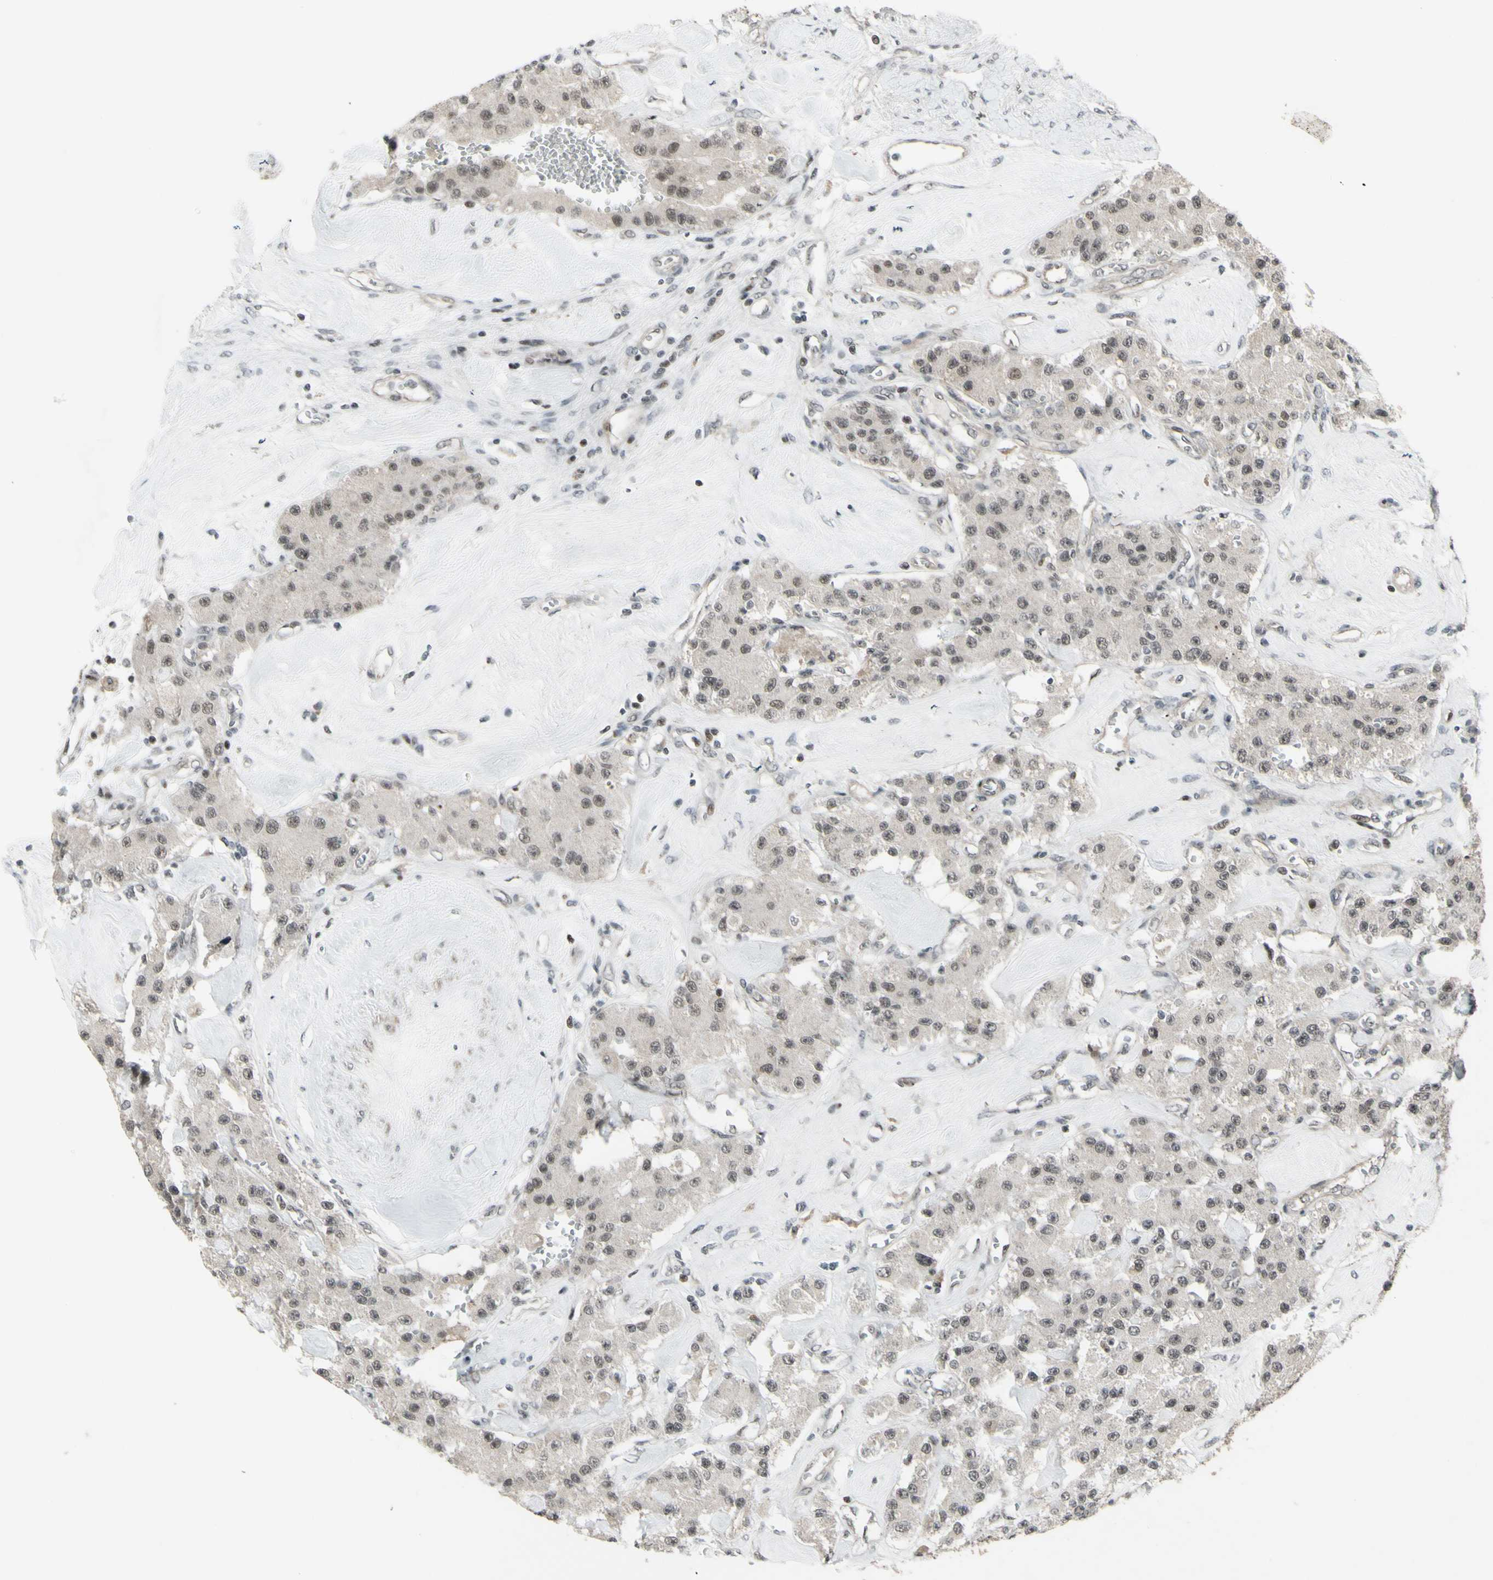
{"staining": {"intensity": "moderate", "quantity": "<25%", "location": "nuclear"}, "tissue": "carcinoid", "cell_type": "Tumor cells", "image_type": "cancer", "snomed": [{"axis": "morphology", "description": "Carcinoid, malignant, NOS"}, {"axis": "topography", "description": "Pancreas"}], "caption": "The micrograph demonstrates staining of carcinoid, revealing moderate nuclear protein expression (brown color) within tumor cells.", "gene": "SUPT6H", "patient": {"sex": "male", "age": 41}}